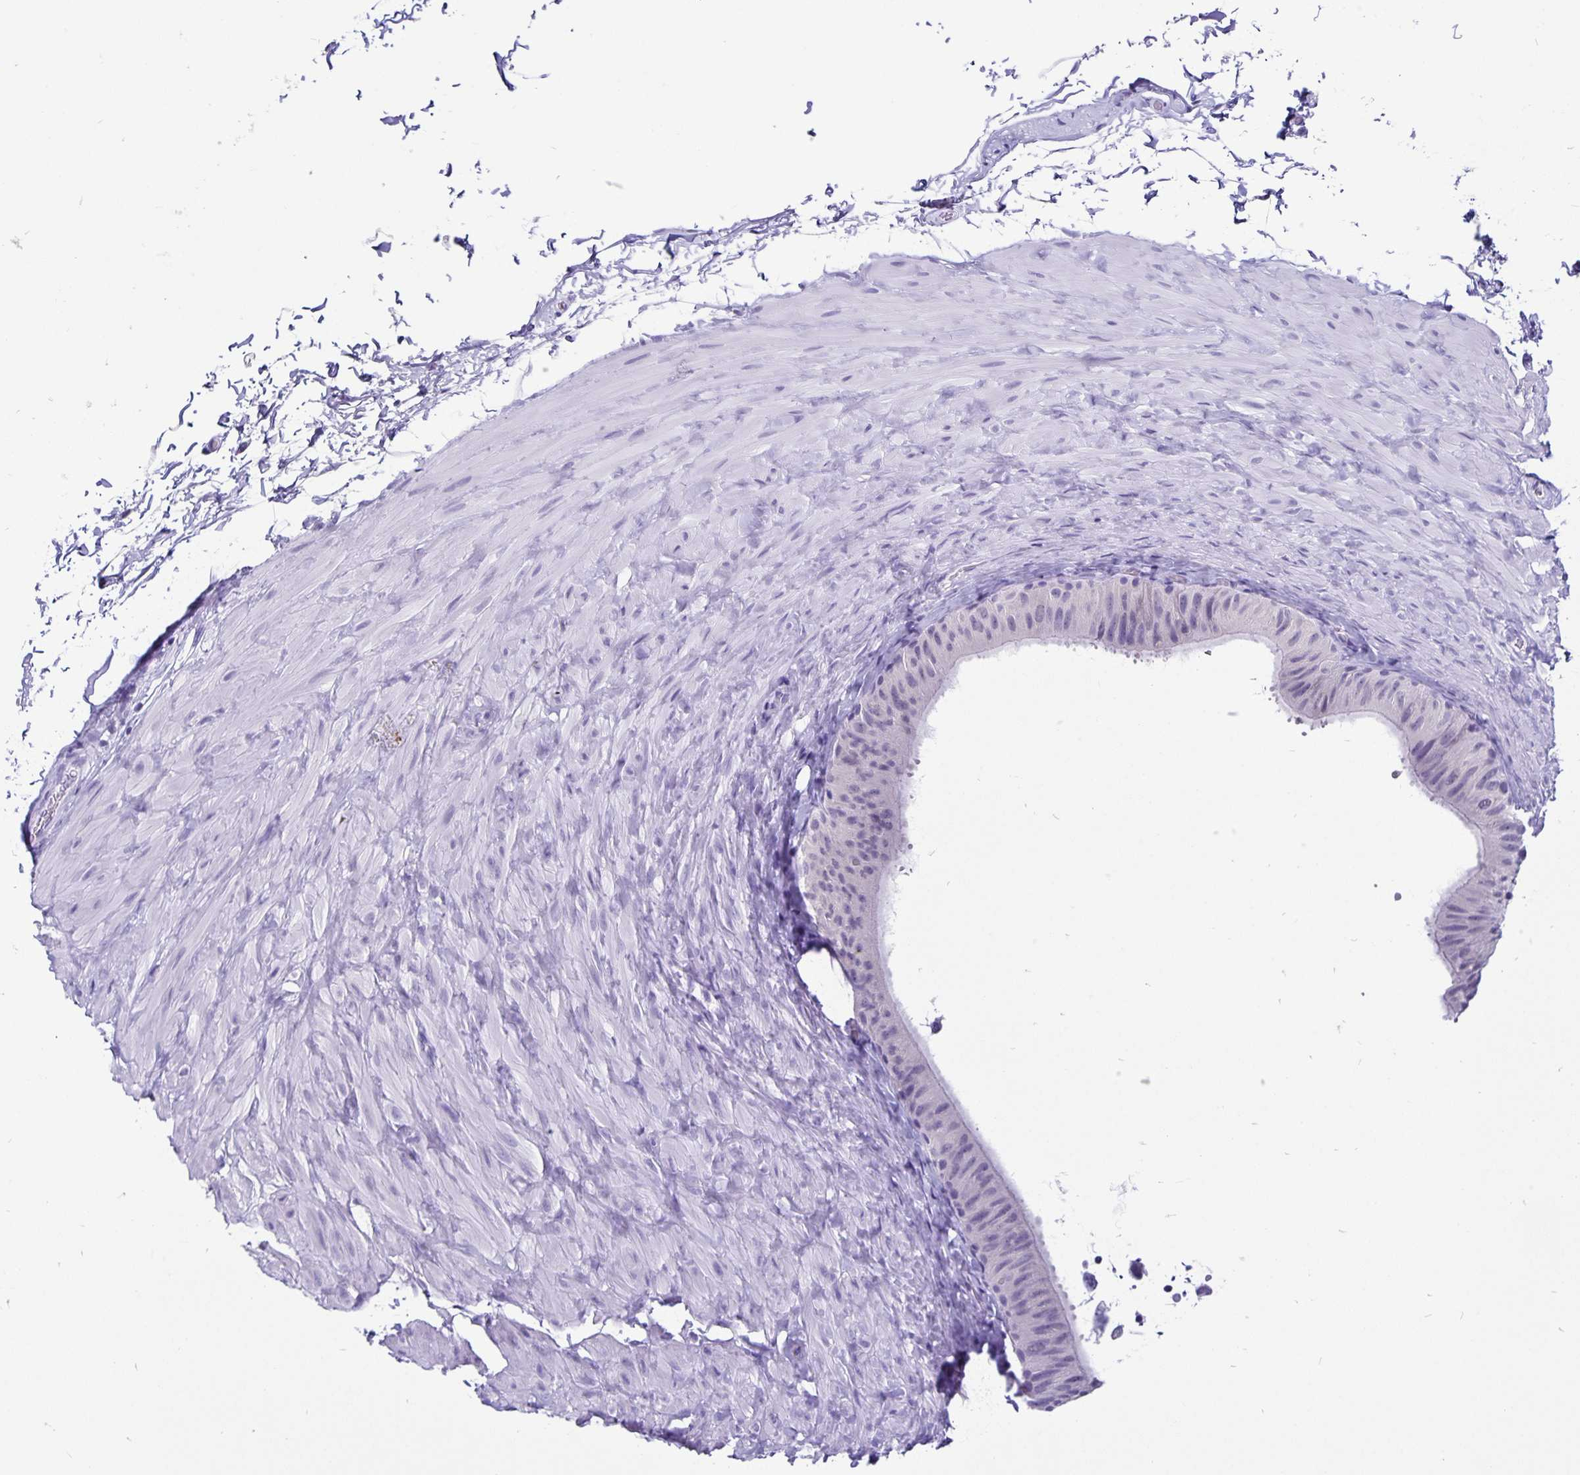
{"staining": {"intensity": "negative", "quantity": "none", "location": "none"}, "tissue": "epididymis", "cell_type": "Glandular cells", "image_type": "normal", "snomed": [{"axis": "morphology", "description": "Normal tissue, NOS"}, {"axis": "topography", "description": "Epididymis, spermatic cord, NOS"}, {"axis": "topography", "description": "Epididymis"}], "caption": "A micrograph of epididymis stained for a protein demonstrates no brown staining in glandular cells.", "gene": "ODF3B", "patient": {"sex": "male", "age": 31}}